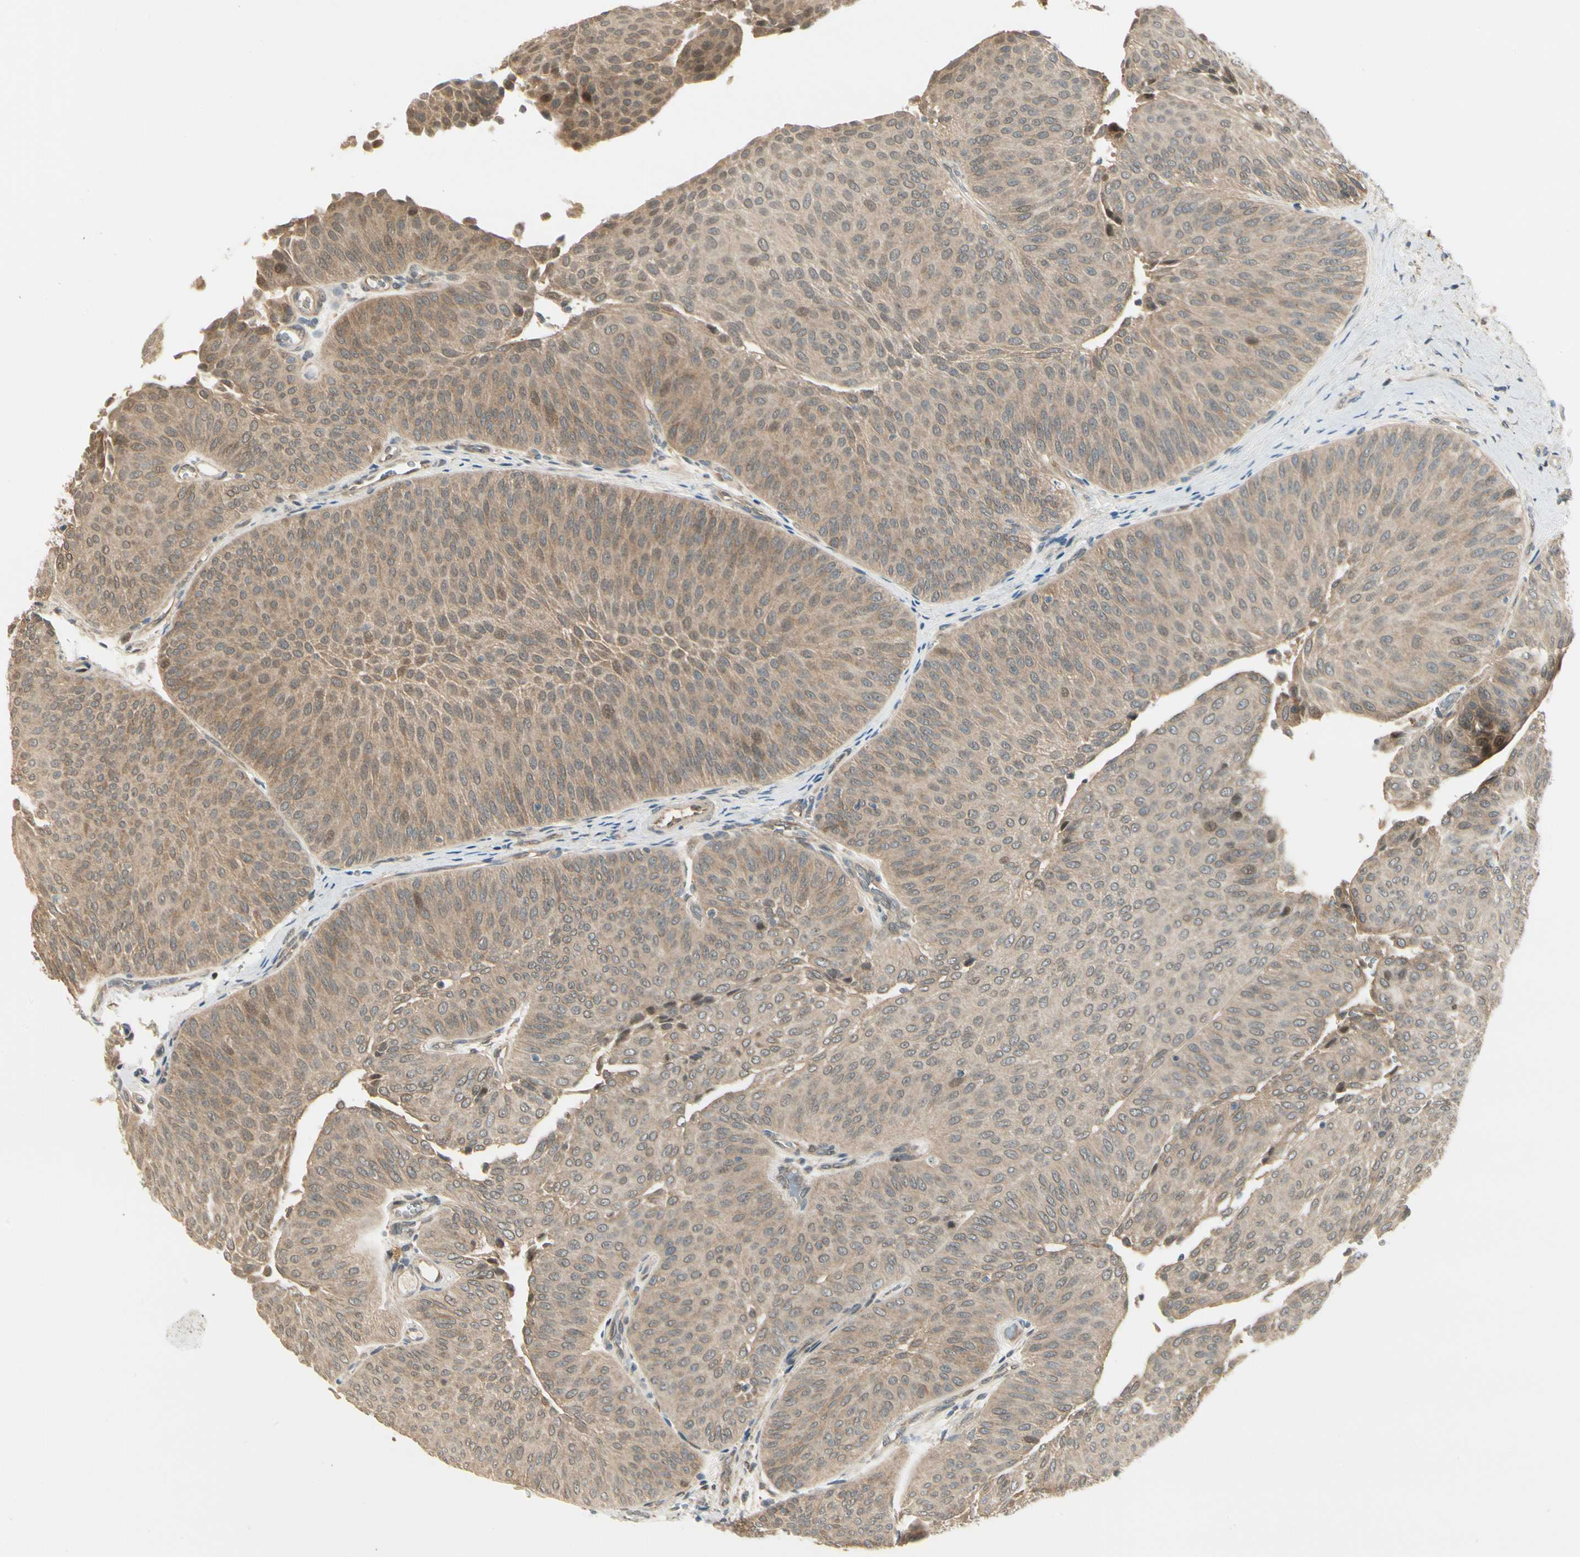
{"staining": {"intensity": "weak", "quantity": ">75%", "location": "cytoplasmic/membranous,nuclear"}, "tissue": "urothelial cancer", "cell_type": "Tumor cells", "image_type": "cancer", "snomed": [{"axis": "morphology", "description": "Urothelial carcinoma, Low grade"}, {"axis": "topography", "description": "Urinary bladder"}], "caption": "High-magnification brightfield microscopy of low-grade urothelial carcinoma stained with DAB (brown) and counterstained with hematoxylin (blue). tumor cells exhibit weak cytoplasmic/membranous and nuclear positivity is seen in about>75% of cells.", "gene": "EPHB3", "patient": {"sex": "female", "age": 60}}